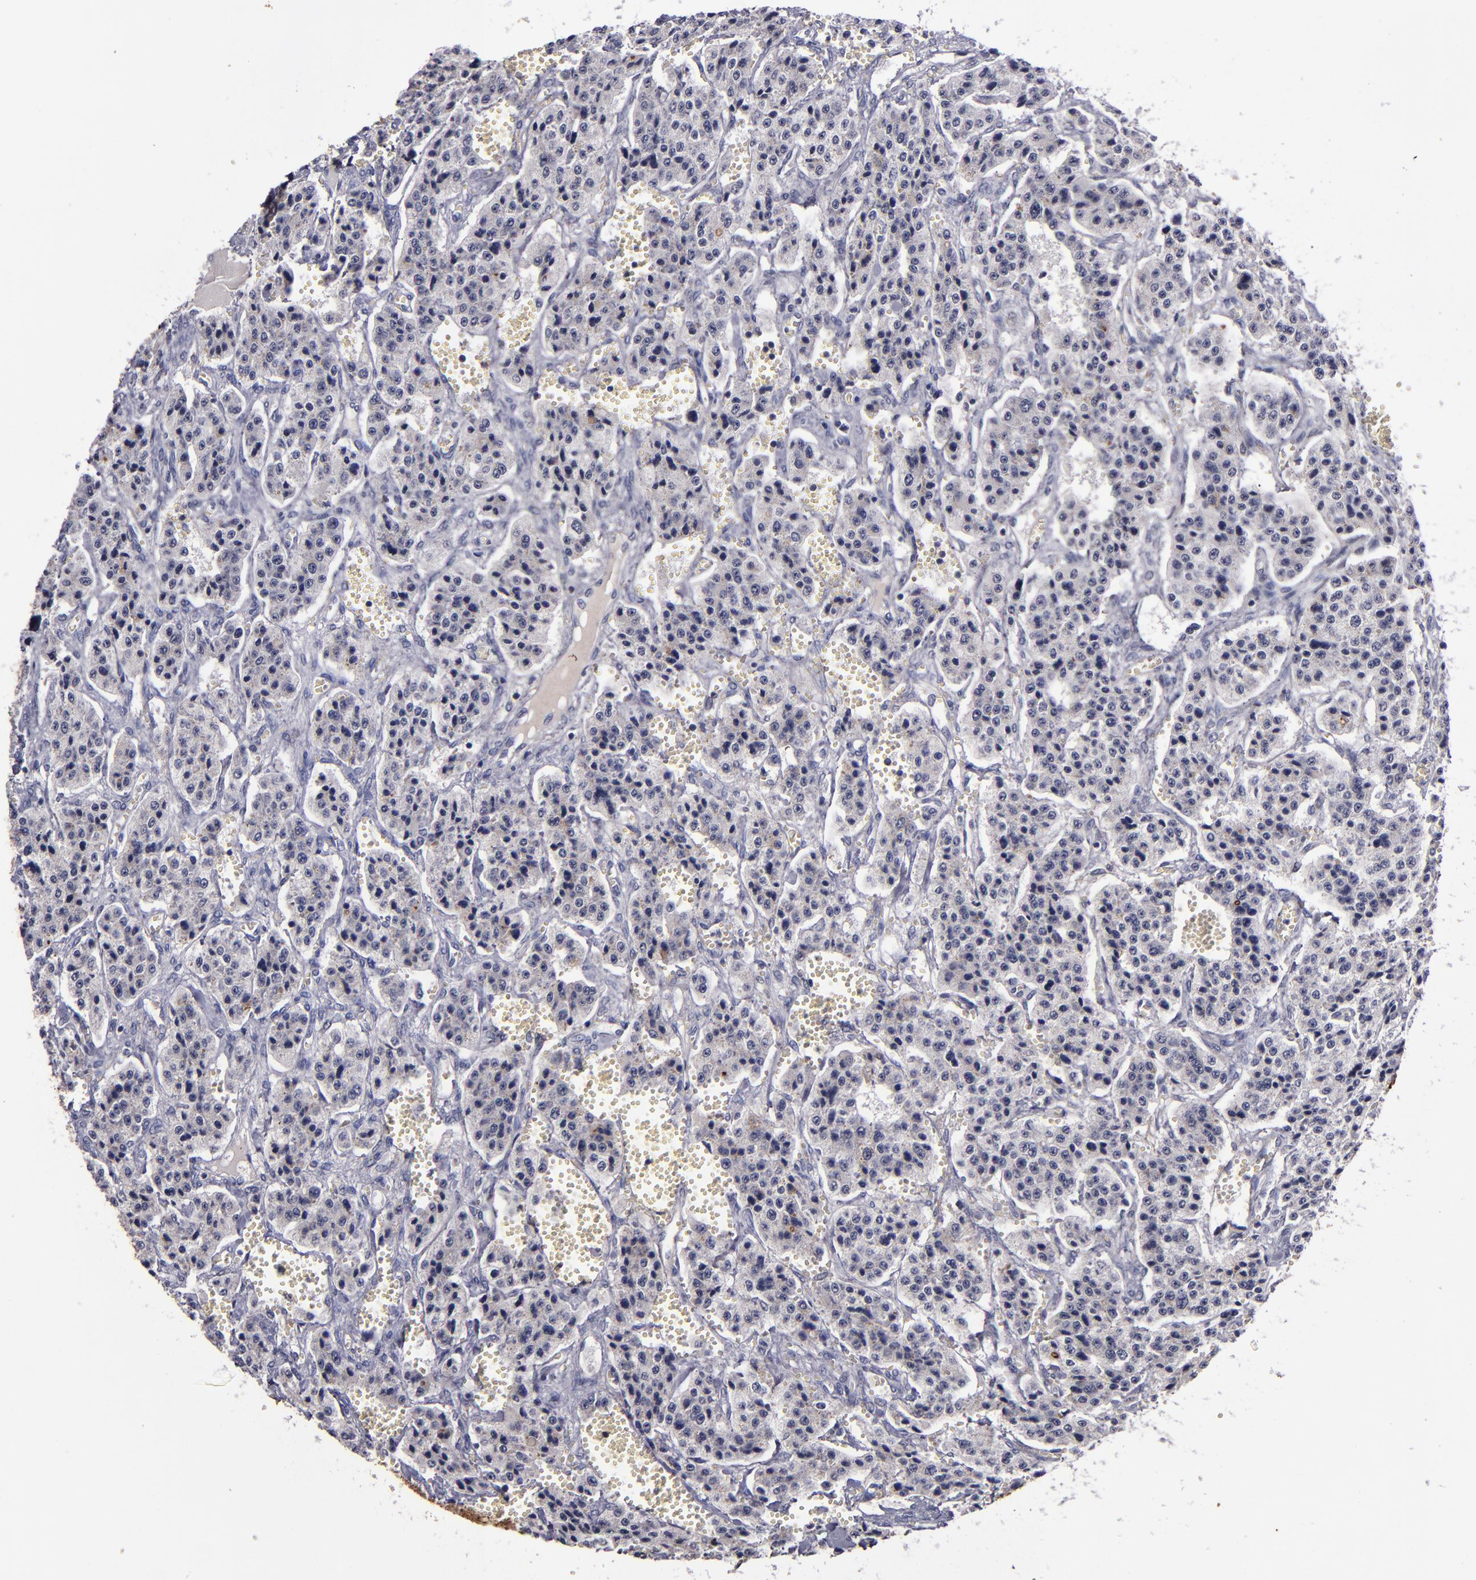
{"staining": {"intensity": "negative", "quantity": "none", "location": "none"}, "tissue": "carcinoid", "cell_type": "Tumor cells", "image_type": "cancer", "snomed": [{"axis": "morphology", "description": "Carcinoid, malignant, NOS"}, {"axis": "topography", "description": "Small intestine"}], "caption": "This is an immunohistochemistry (IHC) image of malignant carcinoid. There is no positivity in tumor cells.", "gene": "MFGE8", "patient": {"sex": "male", "age": 52}}